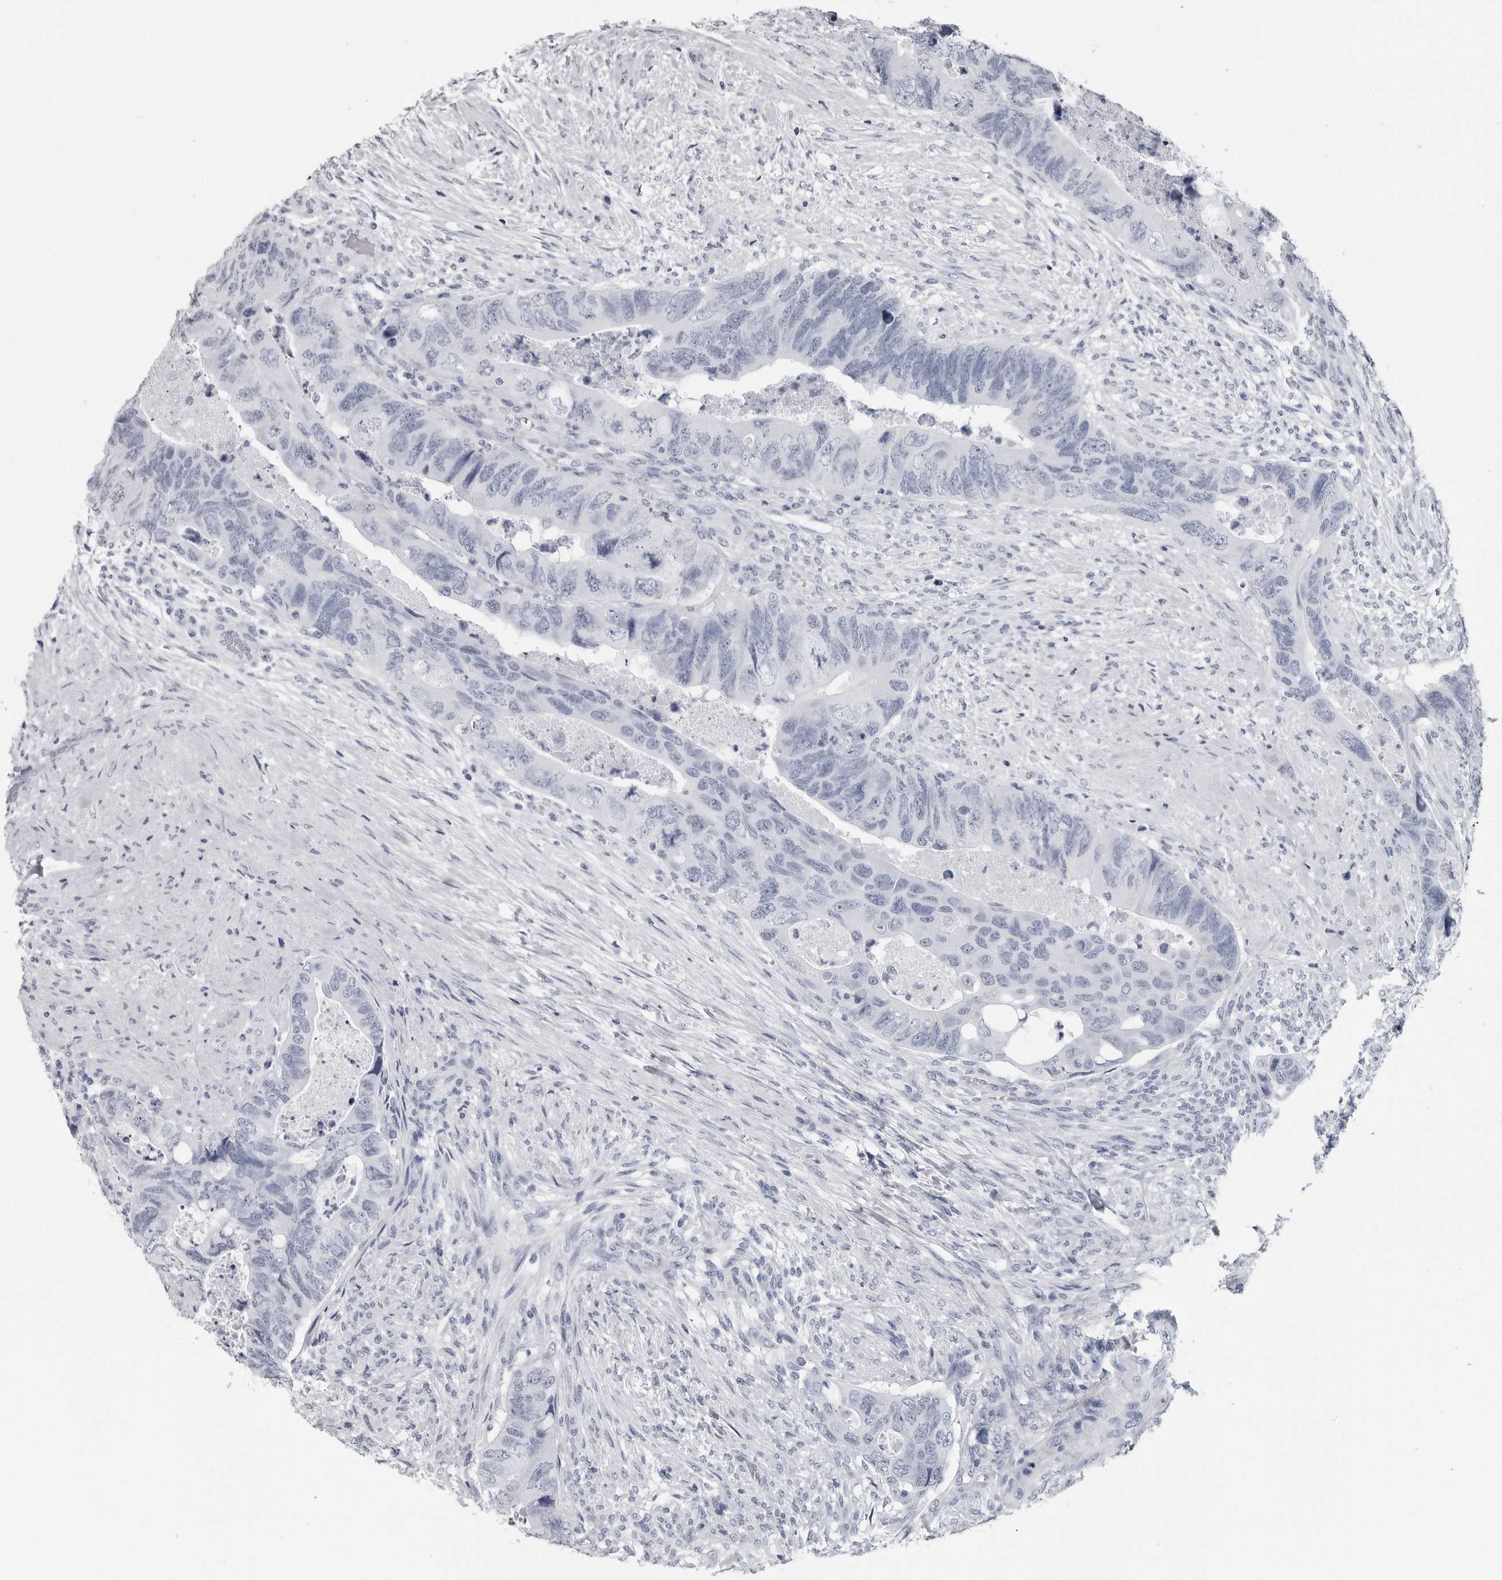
{"staining": {"intensity": "negative", "quantity": "none", "location": "none"}, "tissue": "colorectal cancer", "cell_type": "Tumor cells", "image_type": "cancer", "snomed": [{"axis": "morphology", "description": "Adenocarcinoma, NOS"}, {"axis": "topography", "description": "Rectum"}], "caption": "Histopathology image shows no protein staining in tumor cells of colorectal cancer (adenocarcinoma) tissue.", "gene": "AMPD1", "patient": {"sex": "male", "age": 63}}